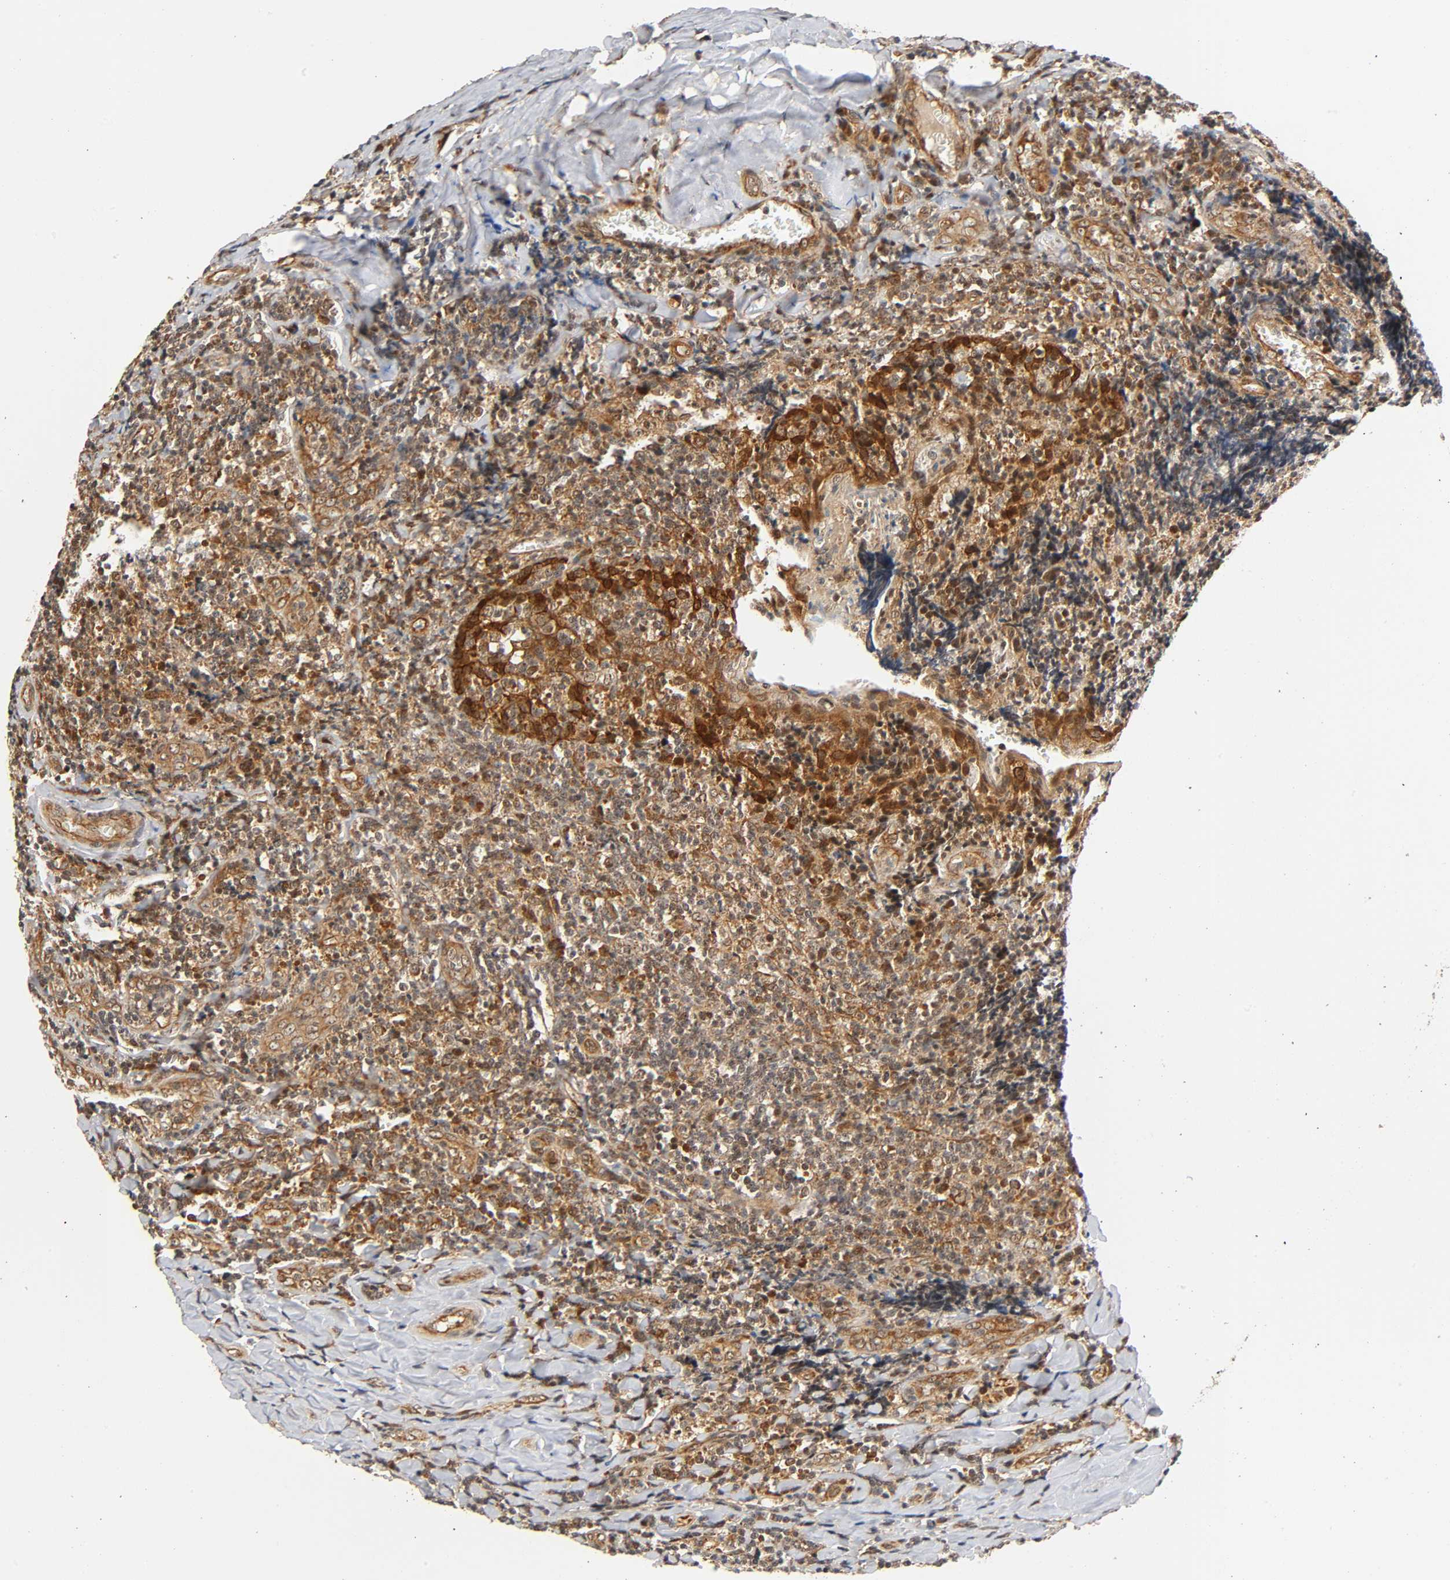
{"staining": {"intensity": "moderate", "quantity": ">75%", "location": "cytoplasmic/membranous,nuclear"}, "tissue": "tonsil", "cell_type": "Germinal center cells", "image_type": "normal", "snomed": [{"axis": "morphology", "description": "Normal tissue, NOS"}, {"axis": "topography", "description": "Tonsil"}], "caption": "Moderate cytoplasmic/membranous,nuclear expression is appreciated in about >75% of germinal center cells in benign tonsil. (DAB (3,3'-diaminobenzidine) IHC with brightfield microscopy, high magnification).", "gene": "IQCJ", "patient": {"sex": "male", "age": 20}}